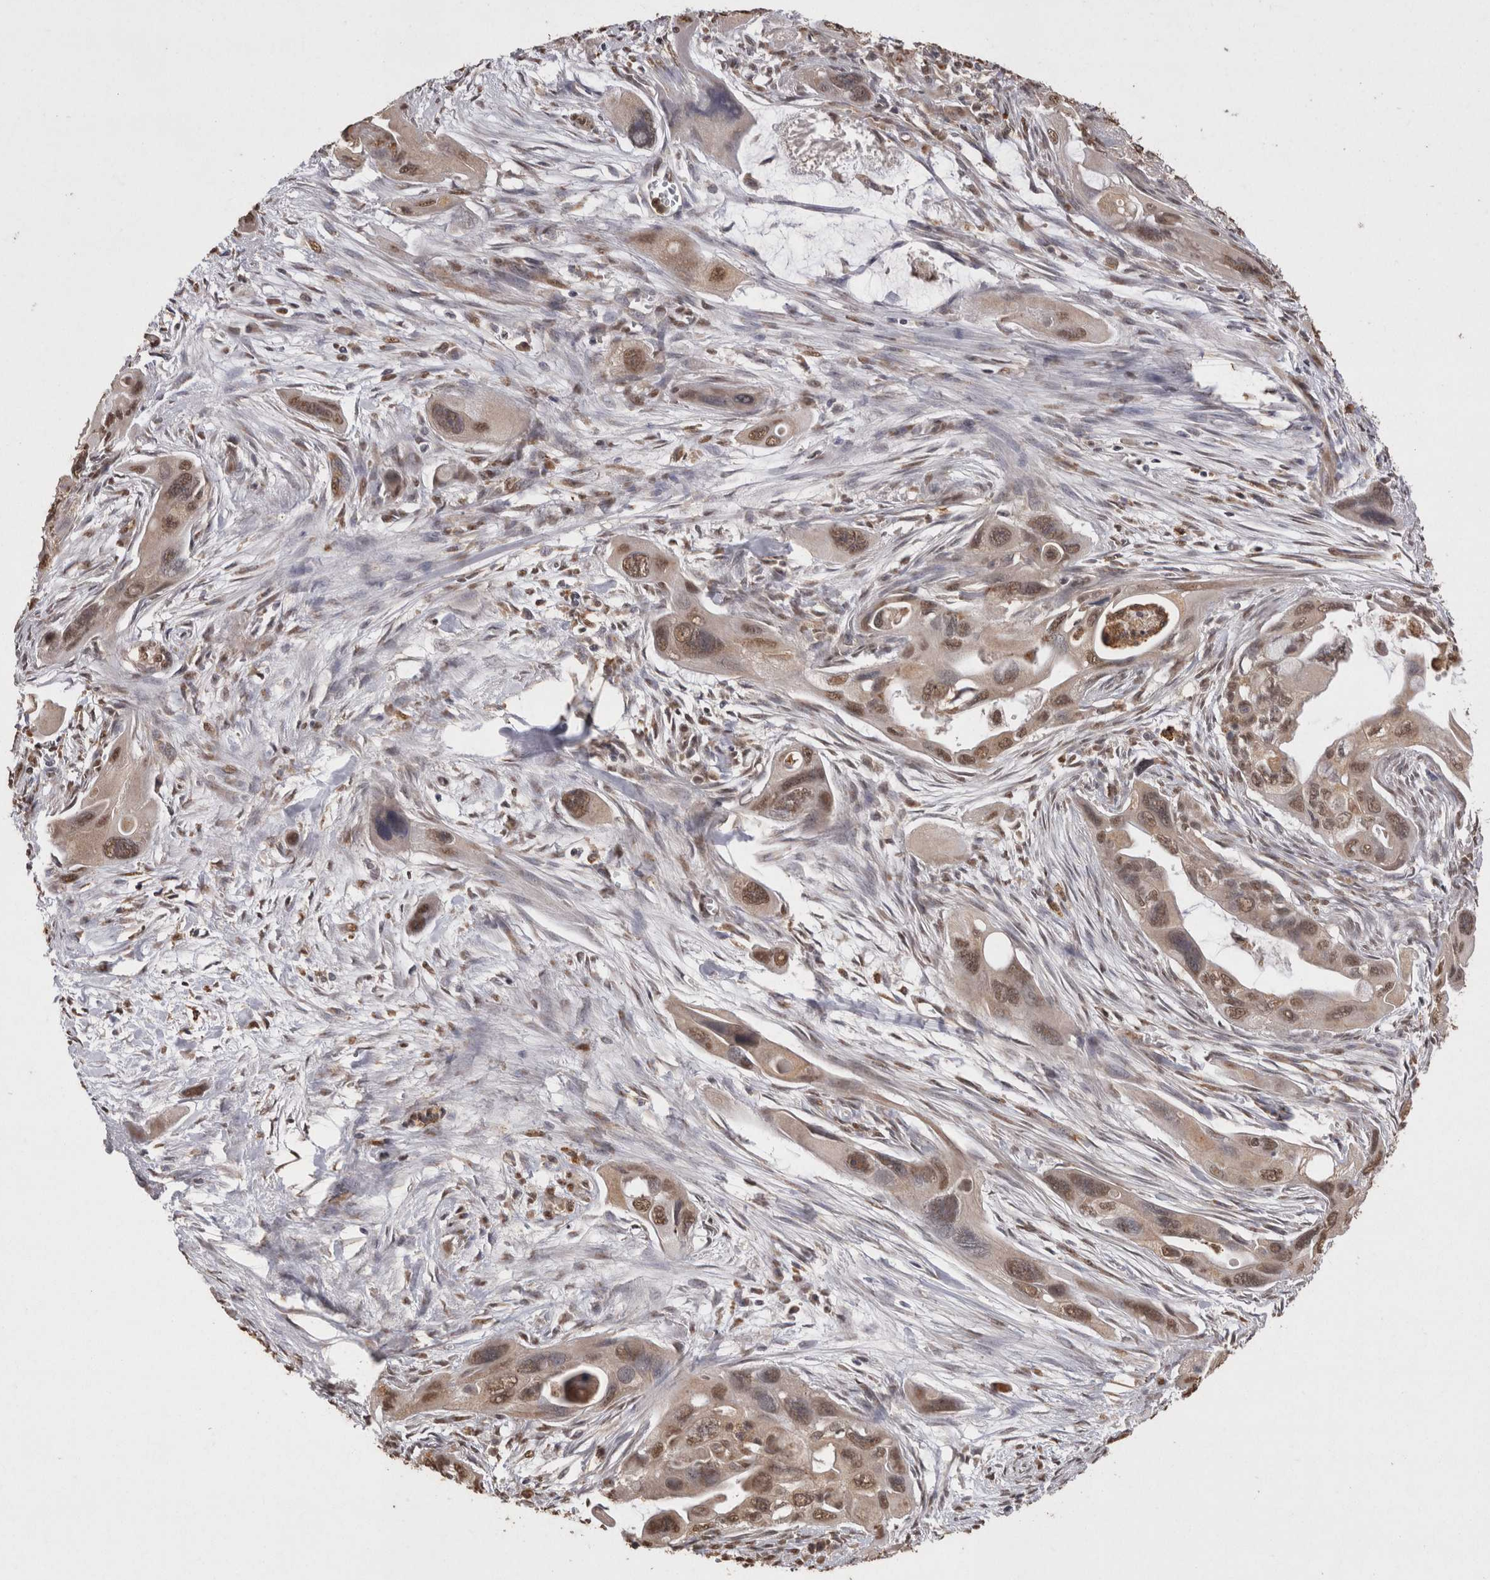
{"staining": {"intensity": "weak", "quantity": ">75%", "location": "nuclear"}, "tissue": "pancreatic cancer", "cell_type": "Tumor cells", "image_type": "cancer", "snomed": [{"axis": "morphology", "description": "Adenocarcinoma, NOS"}, {"axis": "topography", "description": "Pancreas"}], "caption": "This histopathology image displays immunohistochemistry (IHC) staining of human adenocarcinoma (pancreatic), with low weak nuclear positivity in about >75% of tumor cells.", "gene": "GRK5", "patient": {"sex": "male", "age": 73}}